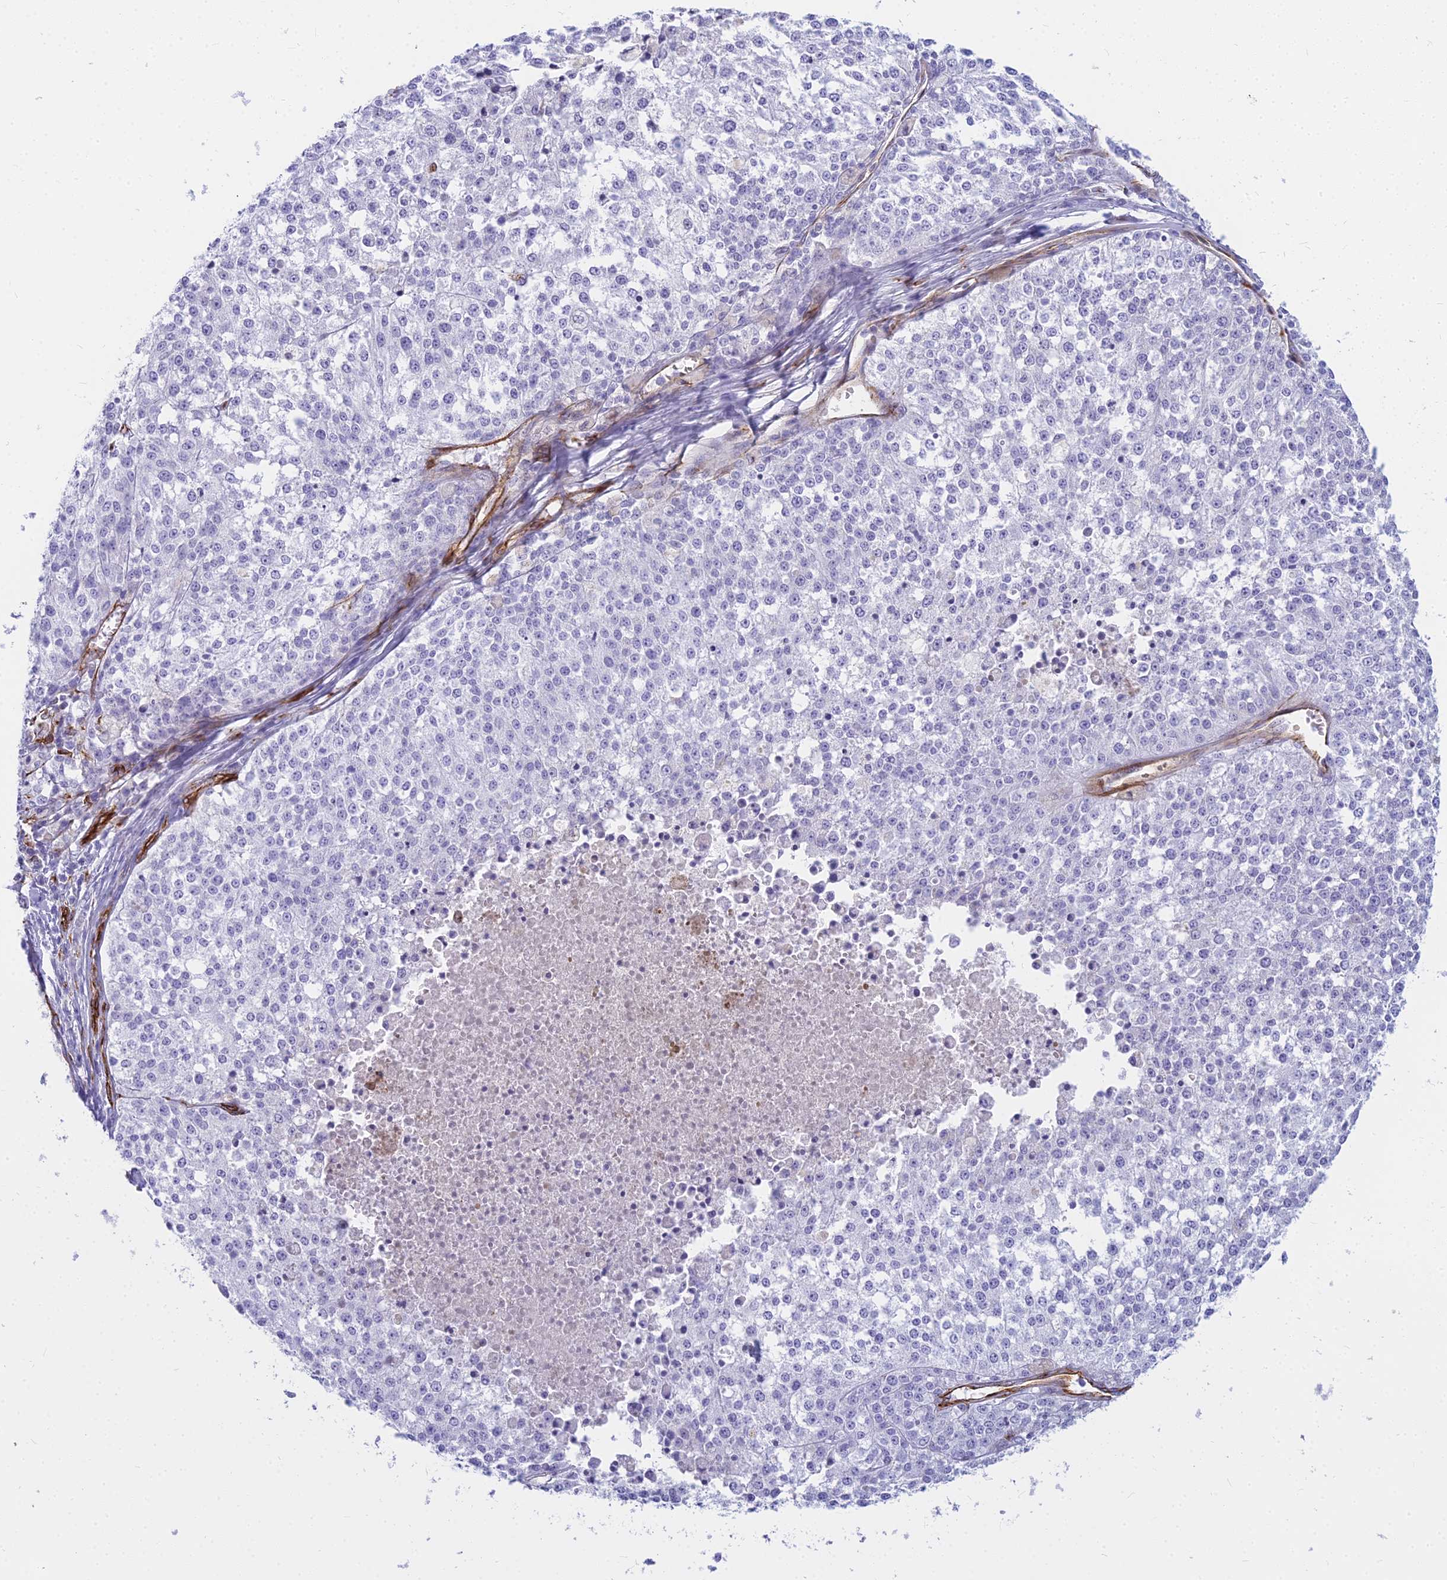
{"staining": {"intensity": "negative", "quantity": "none", "location": "none"}, "tissue": "melanoma", "cell_type": "Tumor cells", "image_type": "cancer", "snomed": [{"axis": "morphology", "description": "Malignant melanoma, NOS"}, {"axis": "topography", "description": "Skin"}], "caption": "Immunohistochemistry photomicrograph of melanoma stained for a protein (brown), which reveals no positivity in tumor cells.", "gene": "EVI2A", "patient": {"sex": "female", "age": 64}}